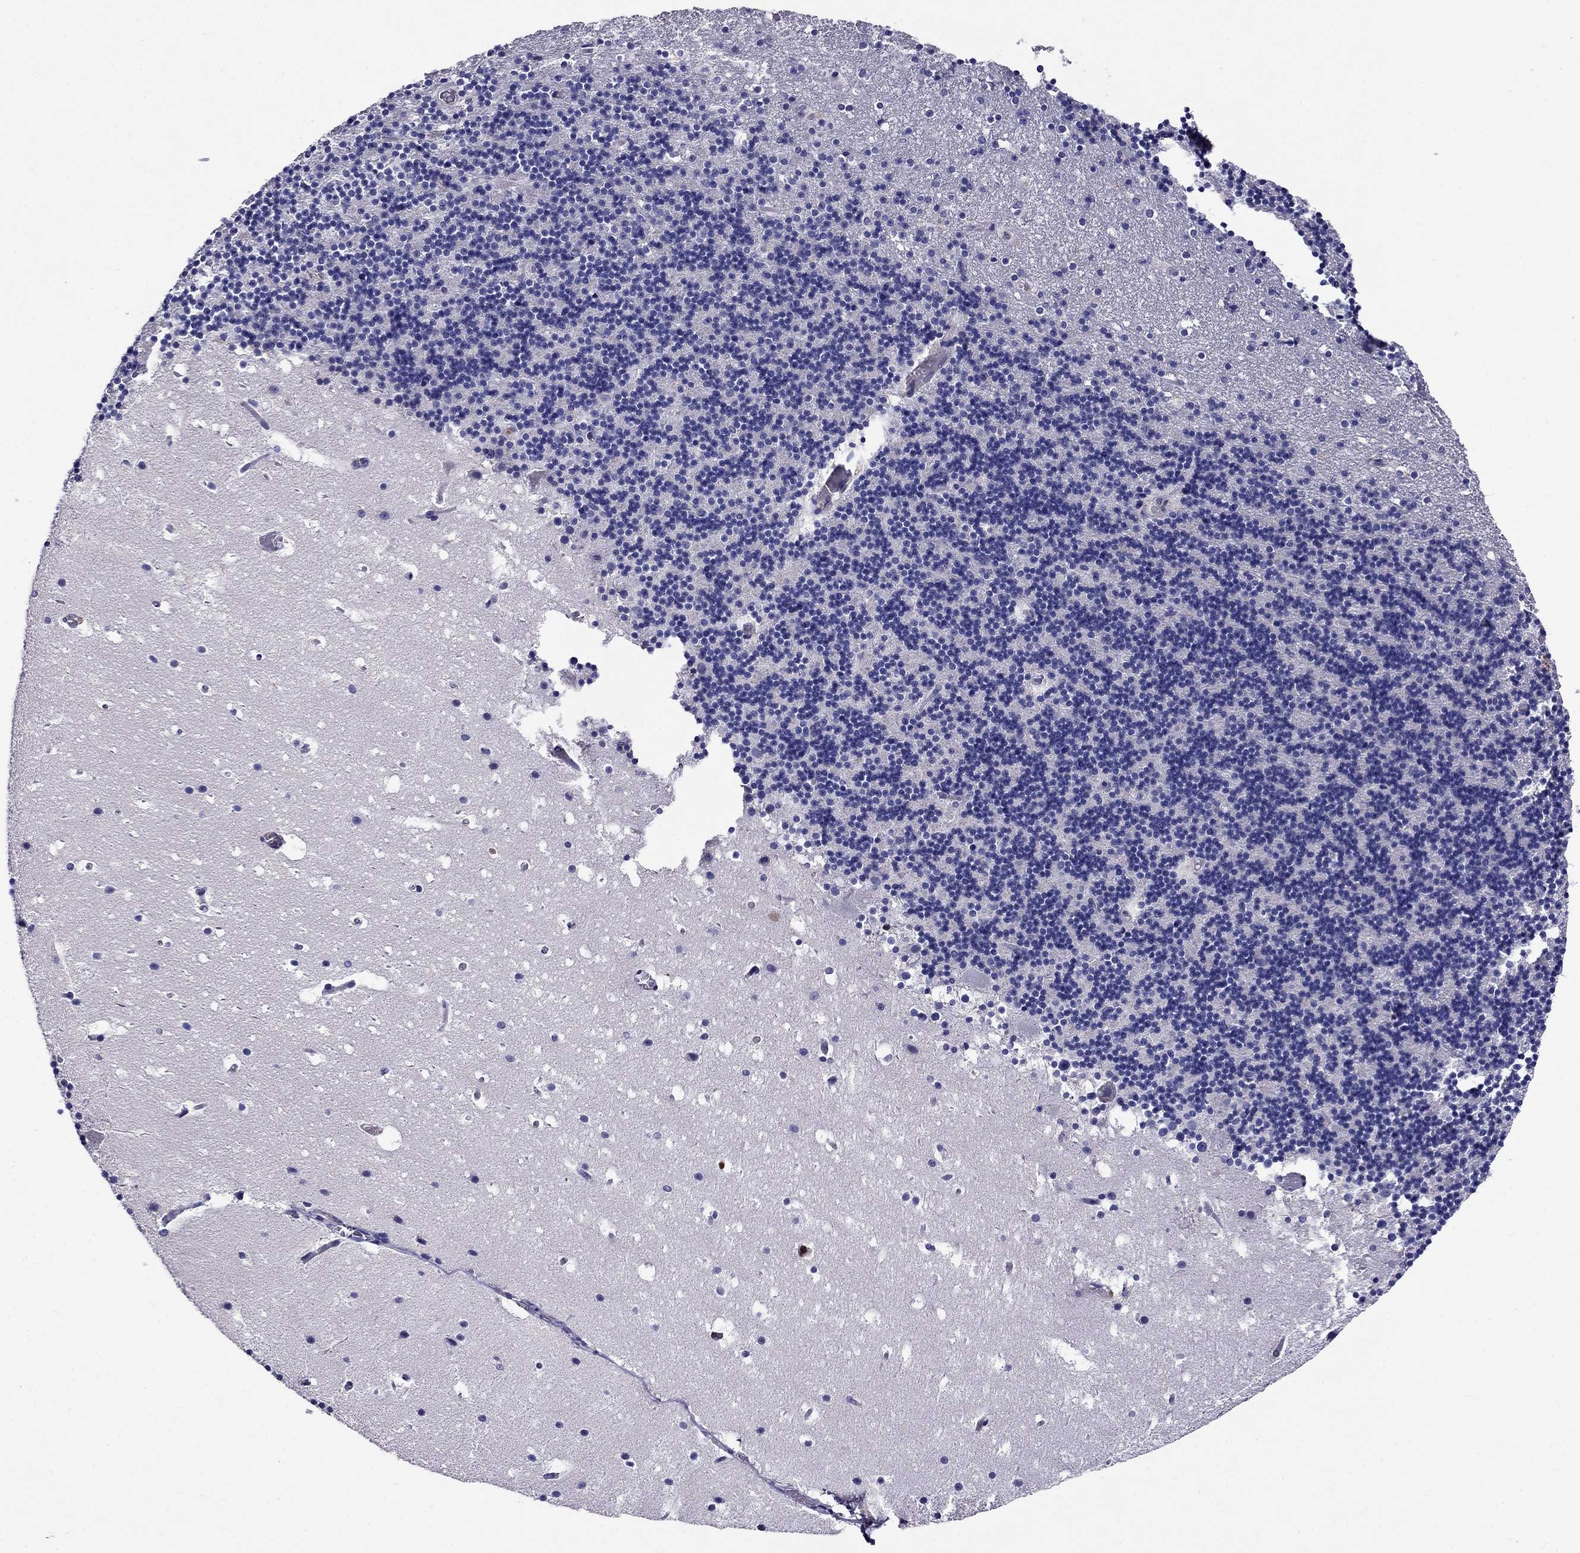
{"staining": {"intensity": "negative", "quantity": "none", "location": "none"}, "tissue": "cerebellum", "cell_type": "Cells in granular layer", "image_type": "normal", "snomed": [{"axis": "morphology", "description": "Normal tissue, NOS"}, {"axis": "topography", "description": "Cerebellum"}], "caption": "Immunohistochemistry image of normal cerebellum: human cerebellum stained with DAB exhibits no significant protein staining in cells in granular layer.", "gene": "SPINT4", "patient": {"sex": "male", "age": 37}}